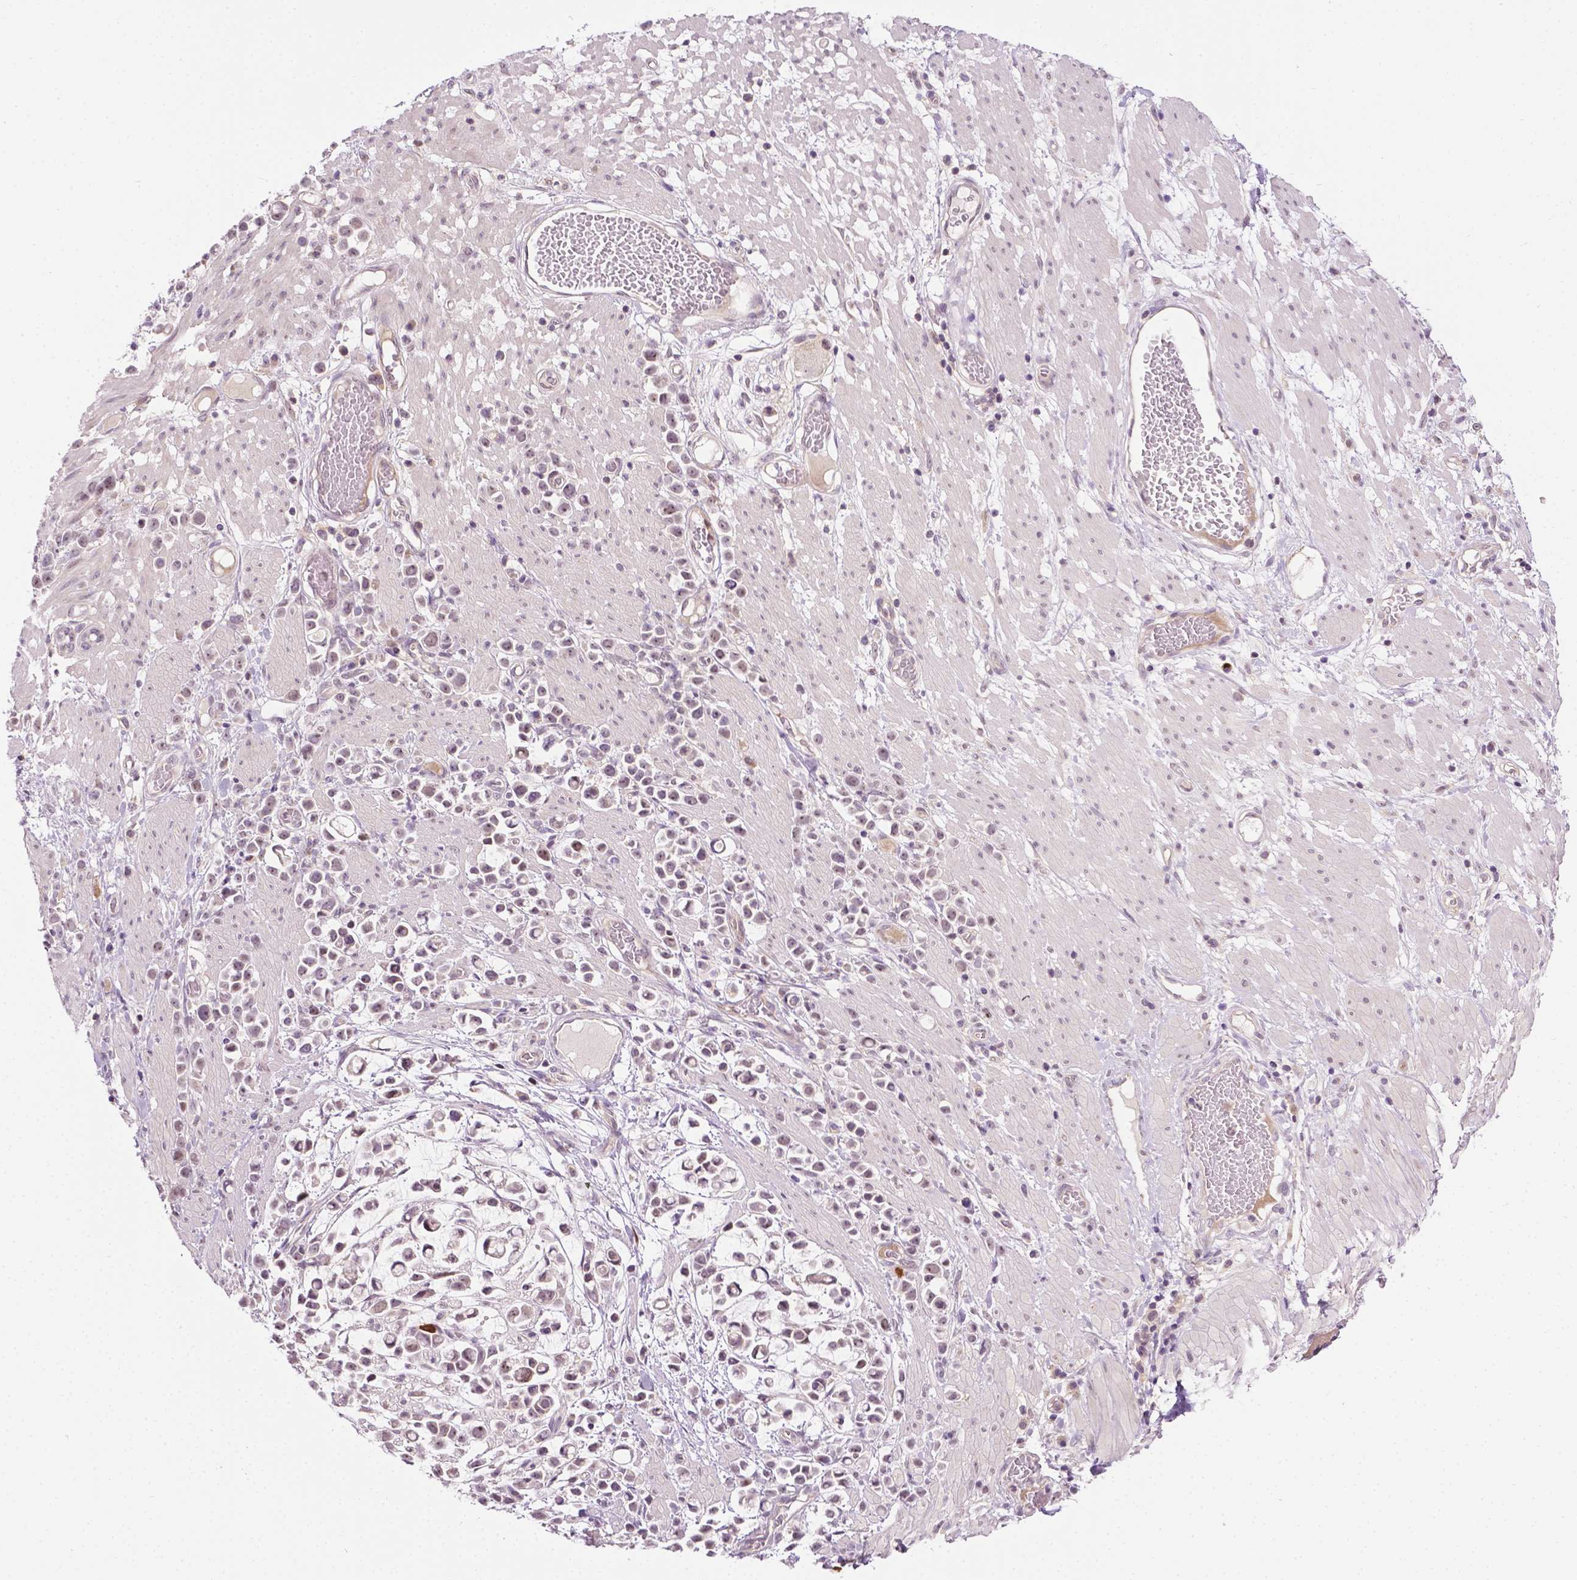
{"staining": {"intensity": "weak", "quantity": "25%-75%", "location": "nuclear"}, "tissue": "stomach cancer", "cell_type": "Tumor cells", "image_type": "cancer", "snomed": [{"axis": "morphology", "description": "Adenocarcinoma, NOS"}, {"axis": "topography", "description": "Stomach"}], "caption": "Stomach adenocarcinoma stained with a brown dye demonstrates weak nuclear positive staining in approximately 25%-75% of tumor cells.", "gene": "DENND4A", "patient": {"sex": "male", "age": 82}}